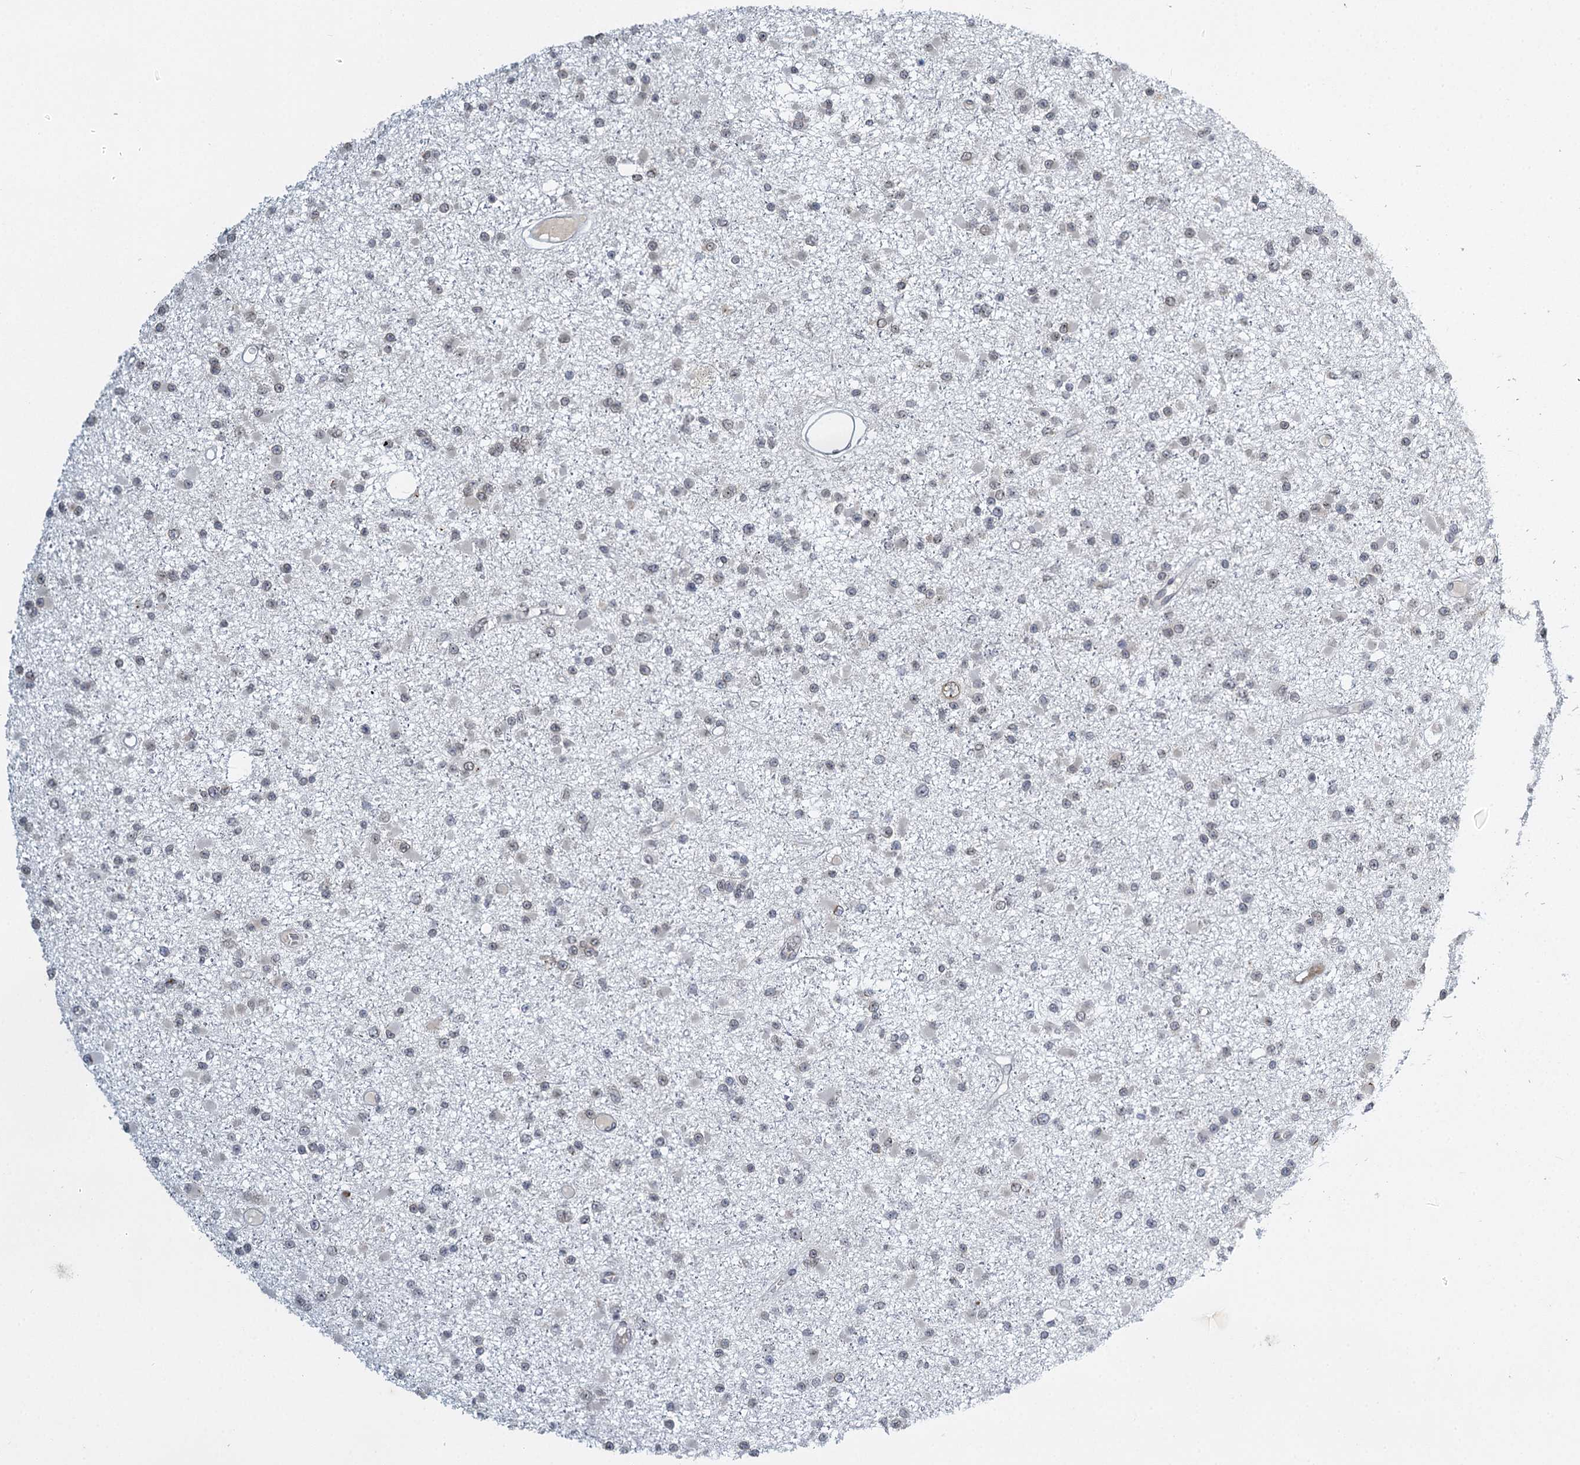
{"staining": {"intensity": "negative", "quantity": "none", "location": "none"}, "tissue": "glioma", "cell_type": "Tumor cells", "image_type": "cancer", "snomed": [{"axis": "morphology", "description": "Glioma, malignant, Low grade"}, {"axis": "topography", "description": "Brain"}], "caption": "Tumor cells are negative for protein expression in human glioma. (DAB IHC visualized using brightfield microscopy, high magnification).", "gene": "TREX1", "patient": {"sex": "female", "age": 22}}